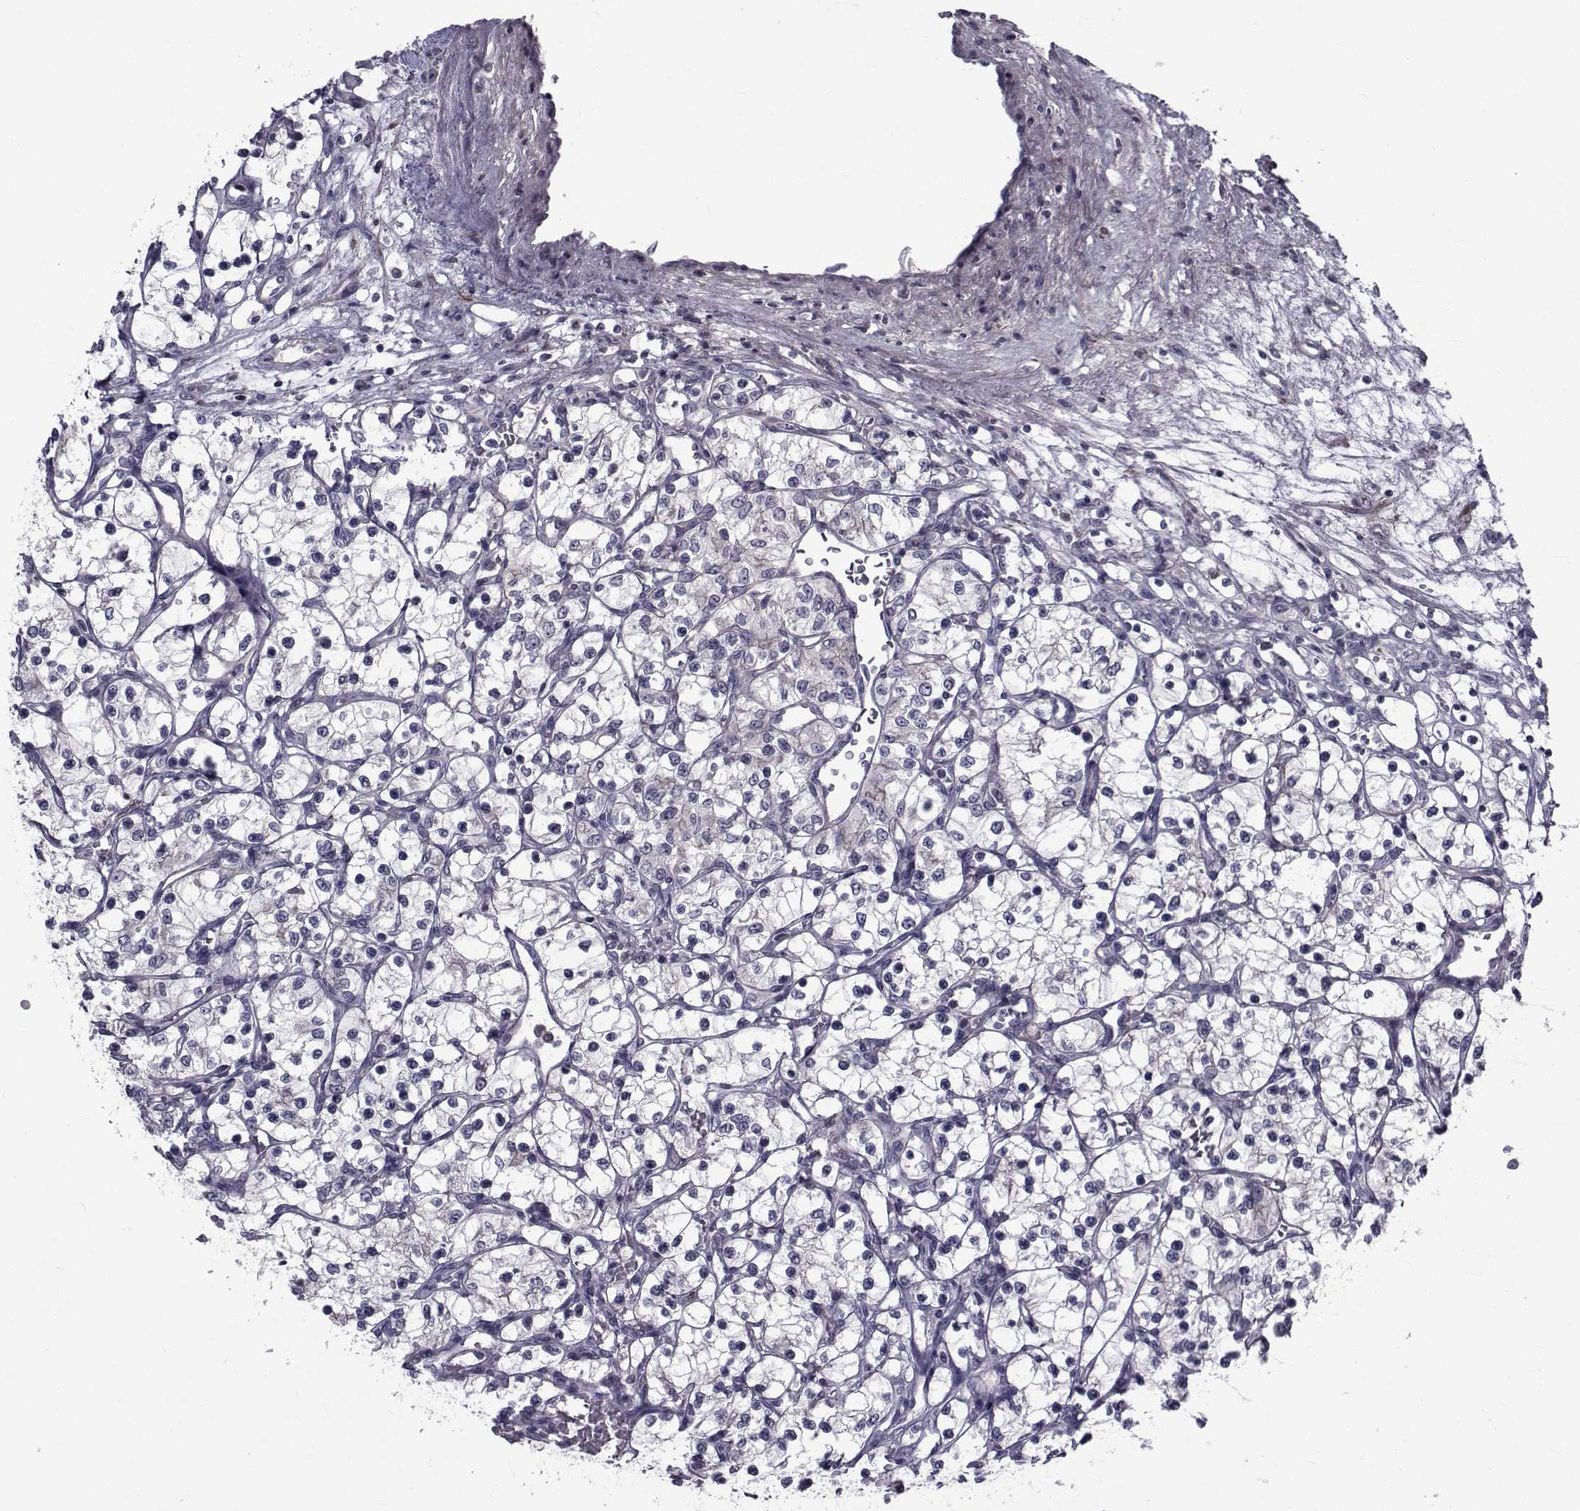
{"staining": {"intensity": "negative", "quantity": "none", "location": "none"}, "tissue": "renal cancer", "cell_type": "Tumor cells", "image_type": "cancer", "snomed": [{"axis": "morphology", "description": "Adenocarcinoma, NOS"}, {"axis": "topography", "description": "Kidney"}], "caption": "Histopathology image shows no significant protein expression in tumor cells of adenocarcinoma (renal).", "gene": "SLC30A10", "patient": {"sex": "female", "age": 69}}